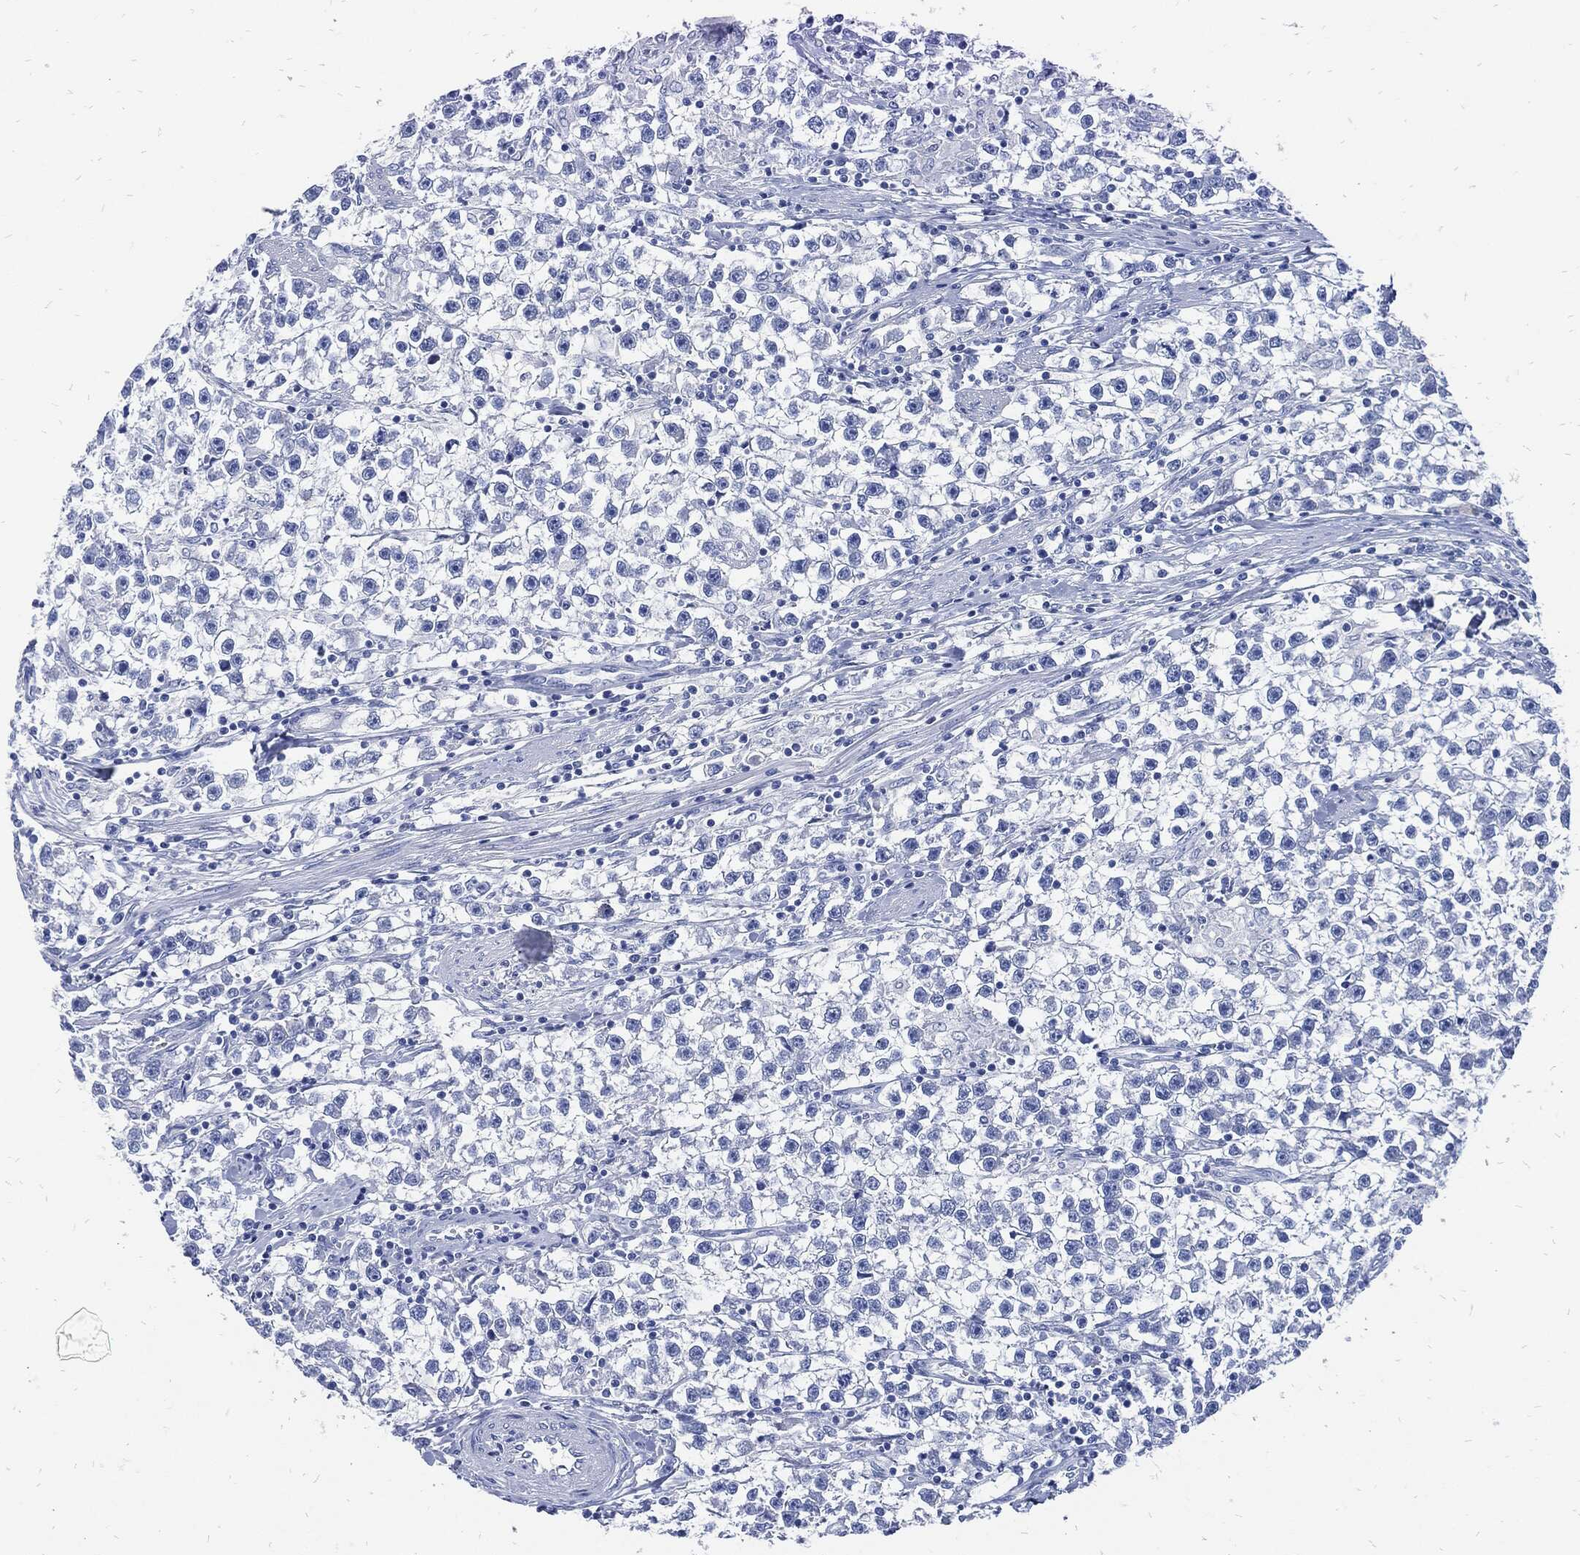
{"staining": {"intensity": "negative", "quantity": "none", "location": "none"}, "tissue": "testis cancer", "cell_type": "Tumor cells", "image_type": "cancer", "snomed": [{"axis": "morphology", "description": "Seminoma, NOS"}, {"axis": "topography", "description": "Testis"}], "caption": "This is a image of IHC staining of seminoma (testis), which shows no expression in tumor cells.", "gene": "FABP4", "patient": {"sex": "male", "age": 59}}